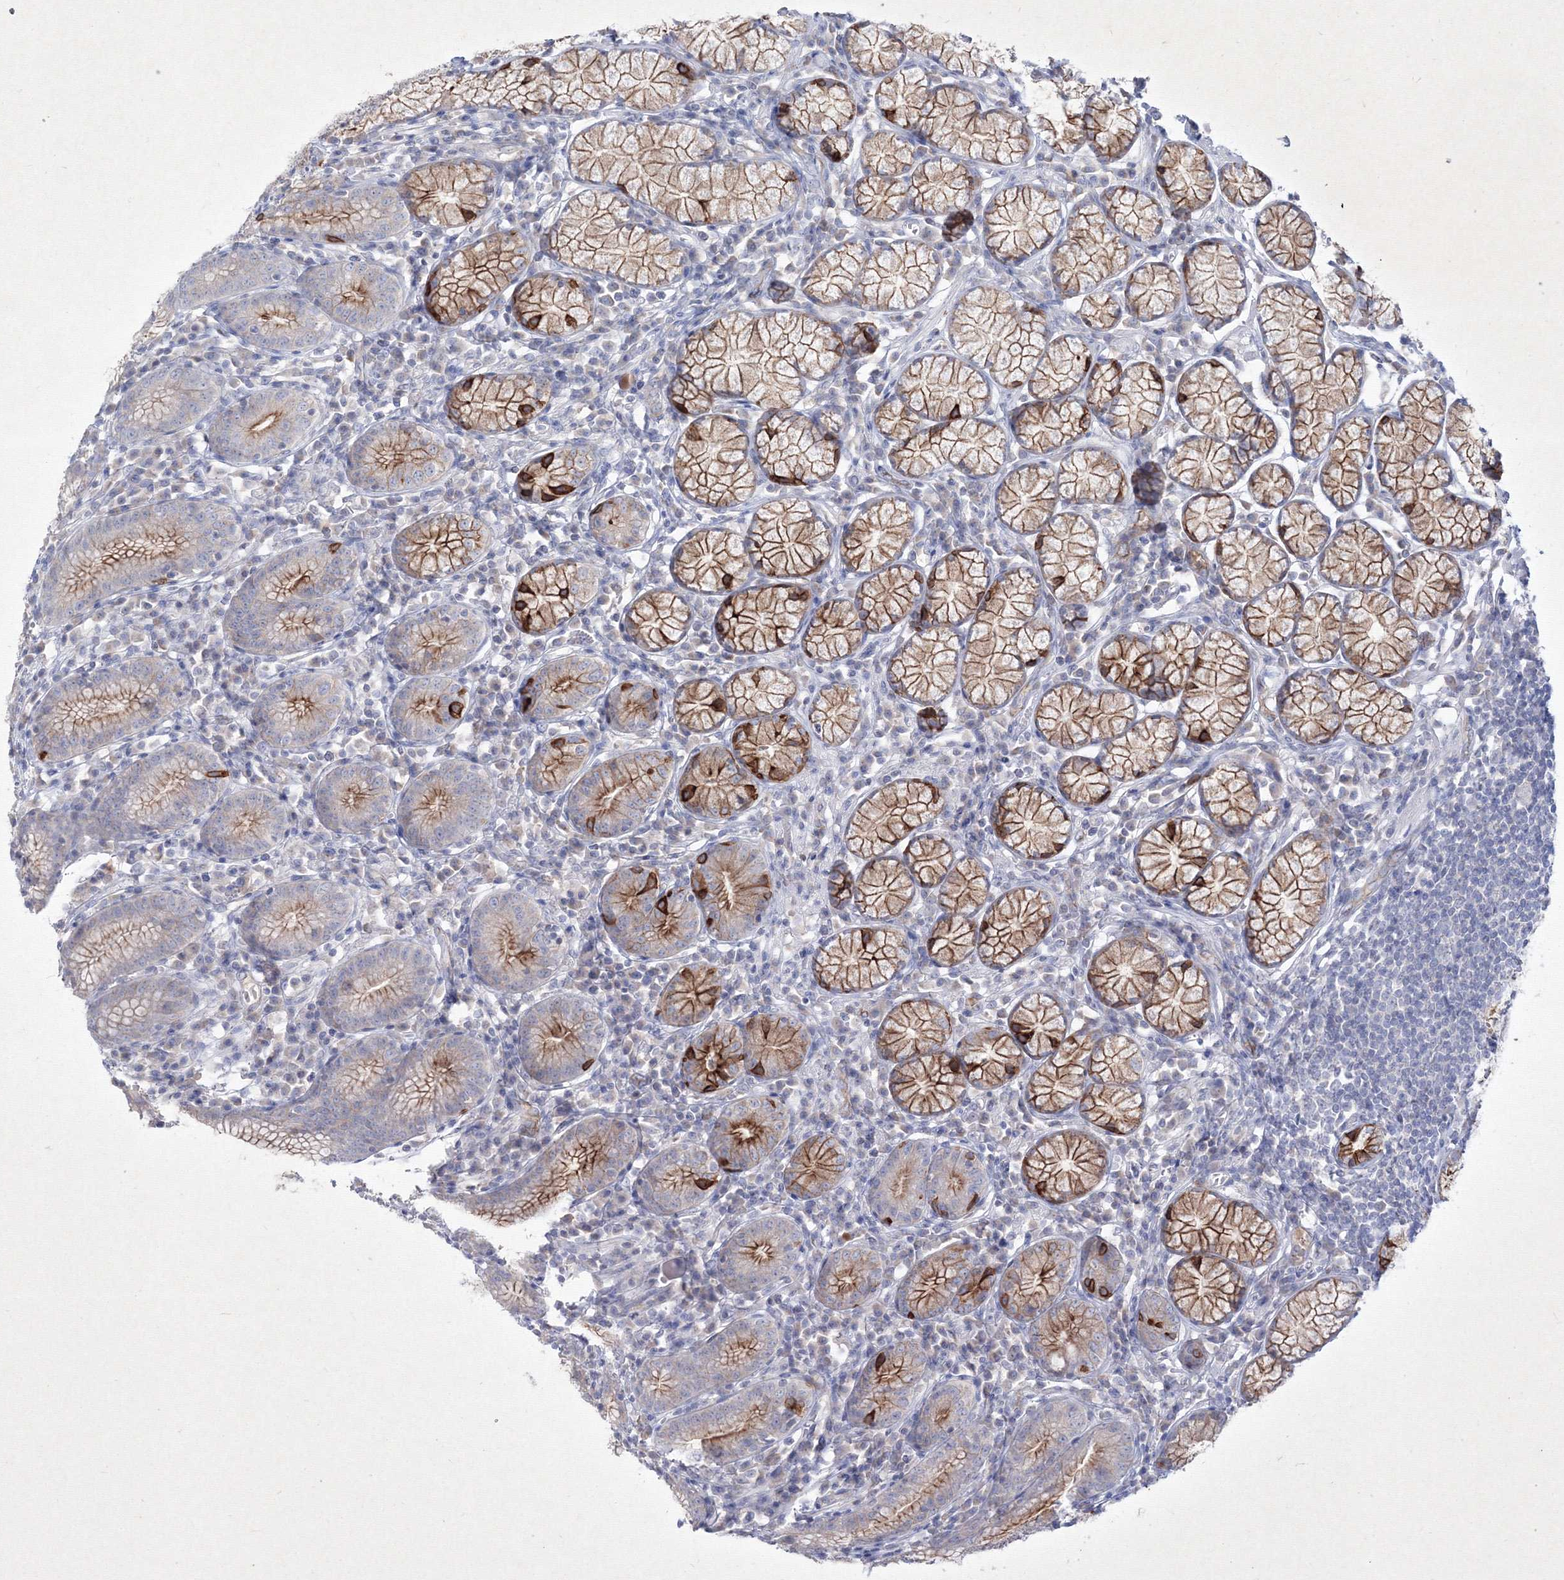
{"staining": {"intensity": "strong", "quantity": "25%-75%", "location": "cytoplasmic/membranous"}, "tissue": "stomach", "cell_type": "Glandular cells", "image_type": "normal", "snomed": [{"axis": "morphology", "description": "Normal tissue, NOS"}, {"axis": "topography", "description": "Stomach"}], "caption": "Protein analysis of normal stomach shows strong cytoplasmic/membranous positivity in about 25%-75% of glandular cells.", "gene": "TMEM139", "patient": {"sex": "male", "age": 55}}